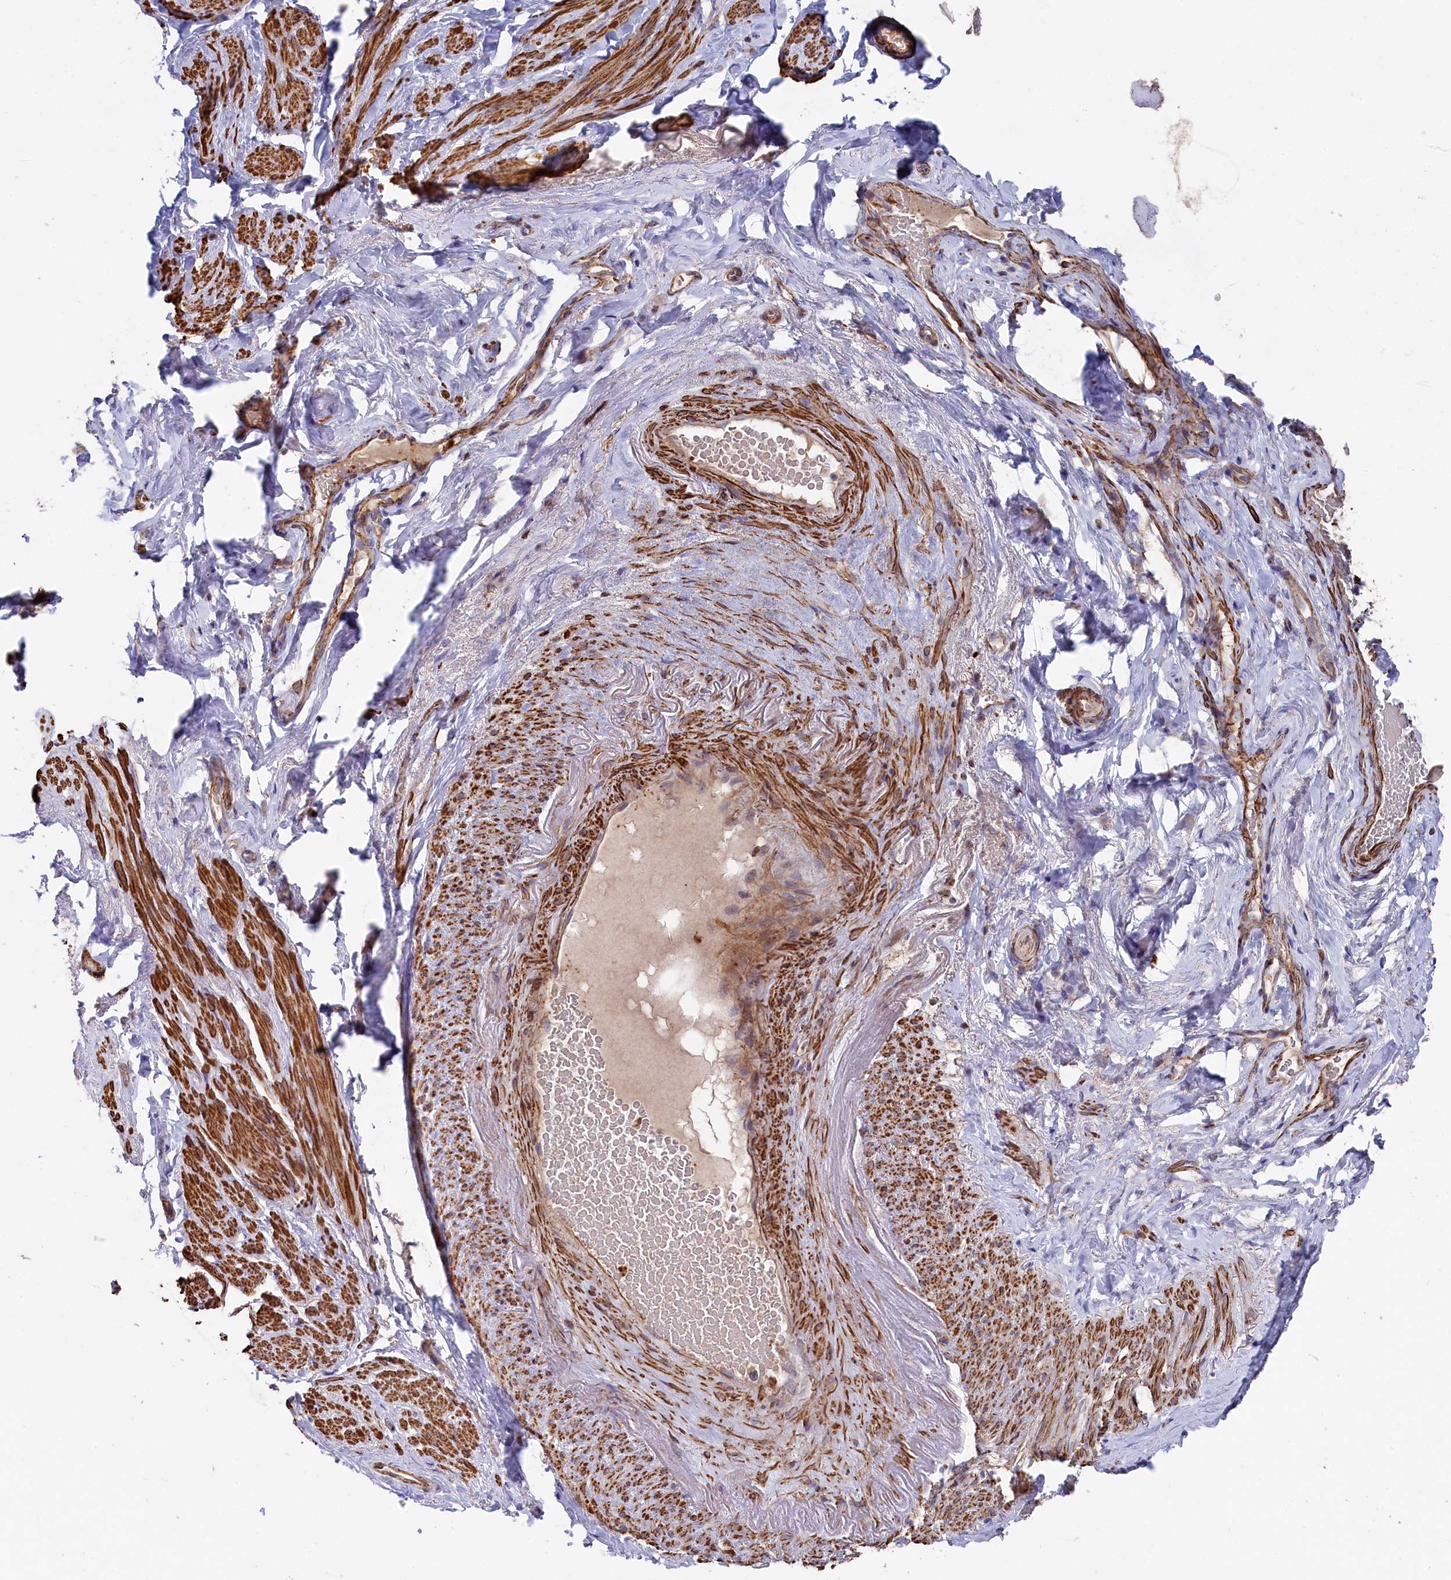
{"staining": {"intensity": "moderate", "quantity": "25%-75%", "location": "cytoplasmic/membranous"}, "tissue": "smooth muscle", "cell_type": "Smooth muscle cells", "image_type": "normal", "snomed": [{"axis": "morphology", "description": "Normal tissue, NOS"}, {"axis": "topography", "description": "Smooth muscle"}, {"axis": "topography", "description": "Peripheral nerve tissue"}], "caption": "Immunohistochemistry photomicrograph of unremarkable smooth muscle: smooth muscle stained using immunohistochemistry (IHC) shows medium levels of moderate protein expression localized specifically in the cytoplasmic/membranous of smooth muscle cells, appearing as a cytoplasmic/membranous brown color.", "gene": "RAPSN", "patient": {"sex": "male", "age": 69}}